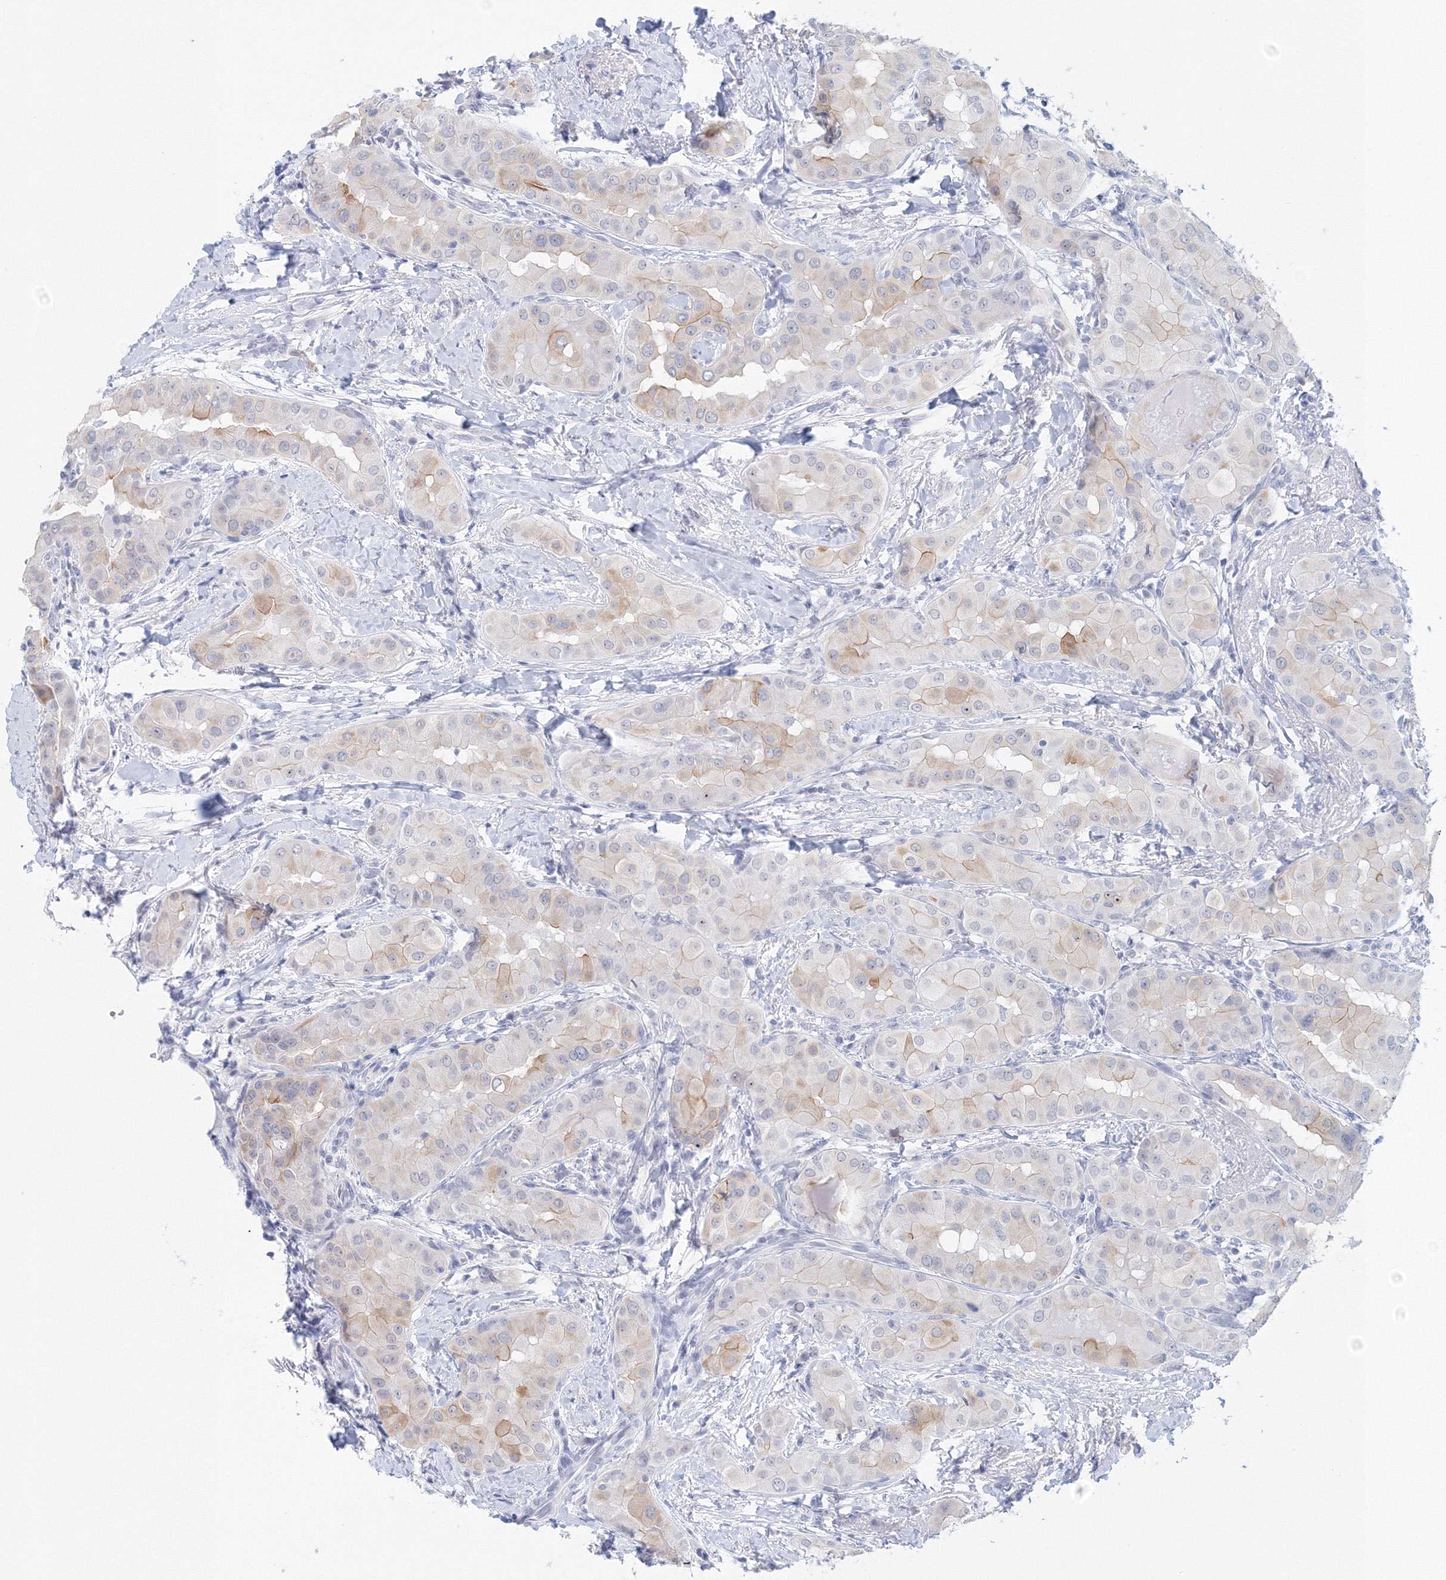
{"staining": {"intensity": "weak", "quantity": "<25%", "location": "cytoplasmic/membranous"}, "tissue": "thyroid cancer", "cell_type": "Tumor cells", "image_type": "cancer", "snomed": [{"axis": "morphology", "description": "Papillary adenocarcinoma, NOS"}, {"axis": "topography", "description": "Thyroid gland"}], "caption": "A high-resolution histopathology image shows IHC staining of papillary adenocarcinoma (thyroid), which exhibits no significant expression in tumor cells. (Stains: DAB (3,3'-diaminobenzidine) immunohistochemistry with hematoxylin counter stain, Microscopy: brightfield microscopy at high magnification).", "gene": "VSIG1", "patient": {"sex": "male", "age": 33}}